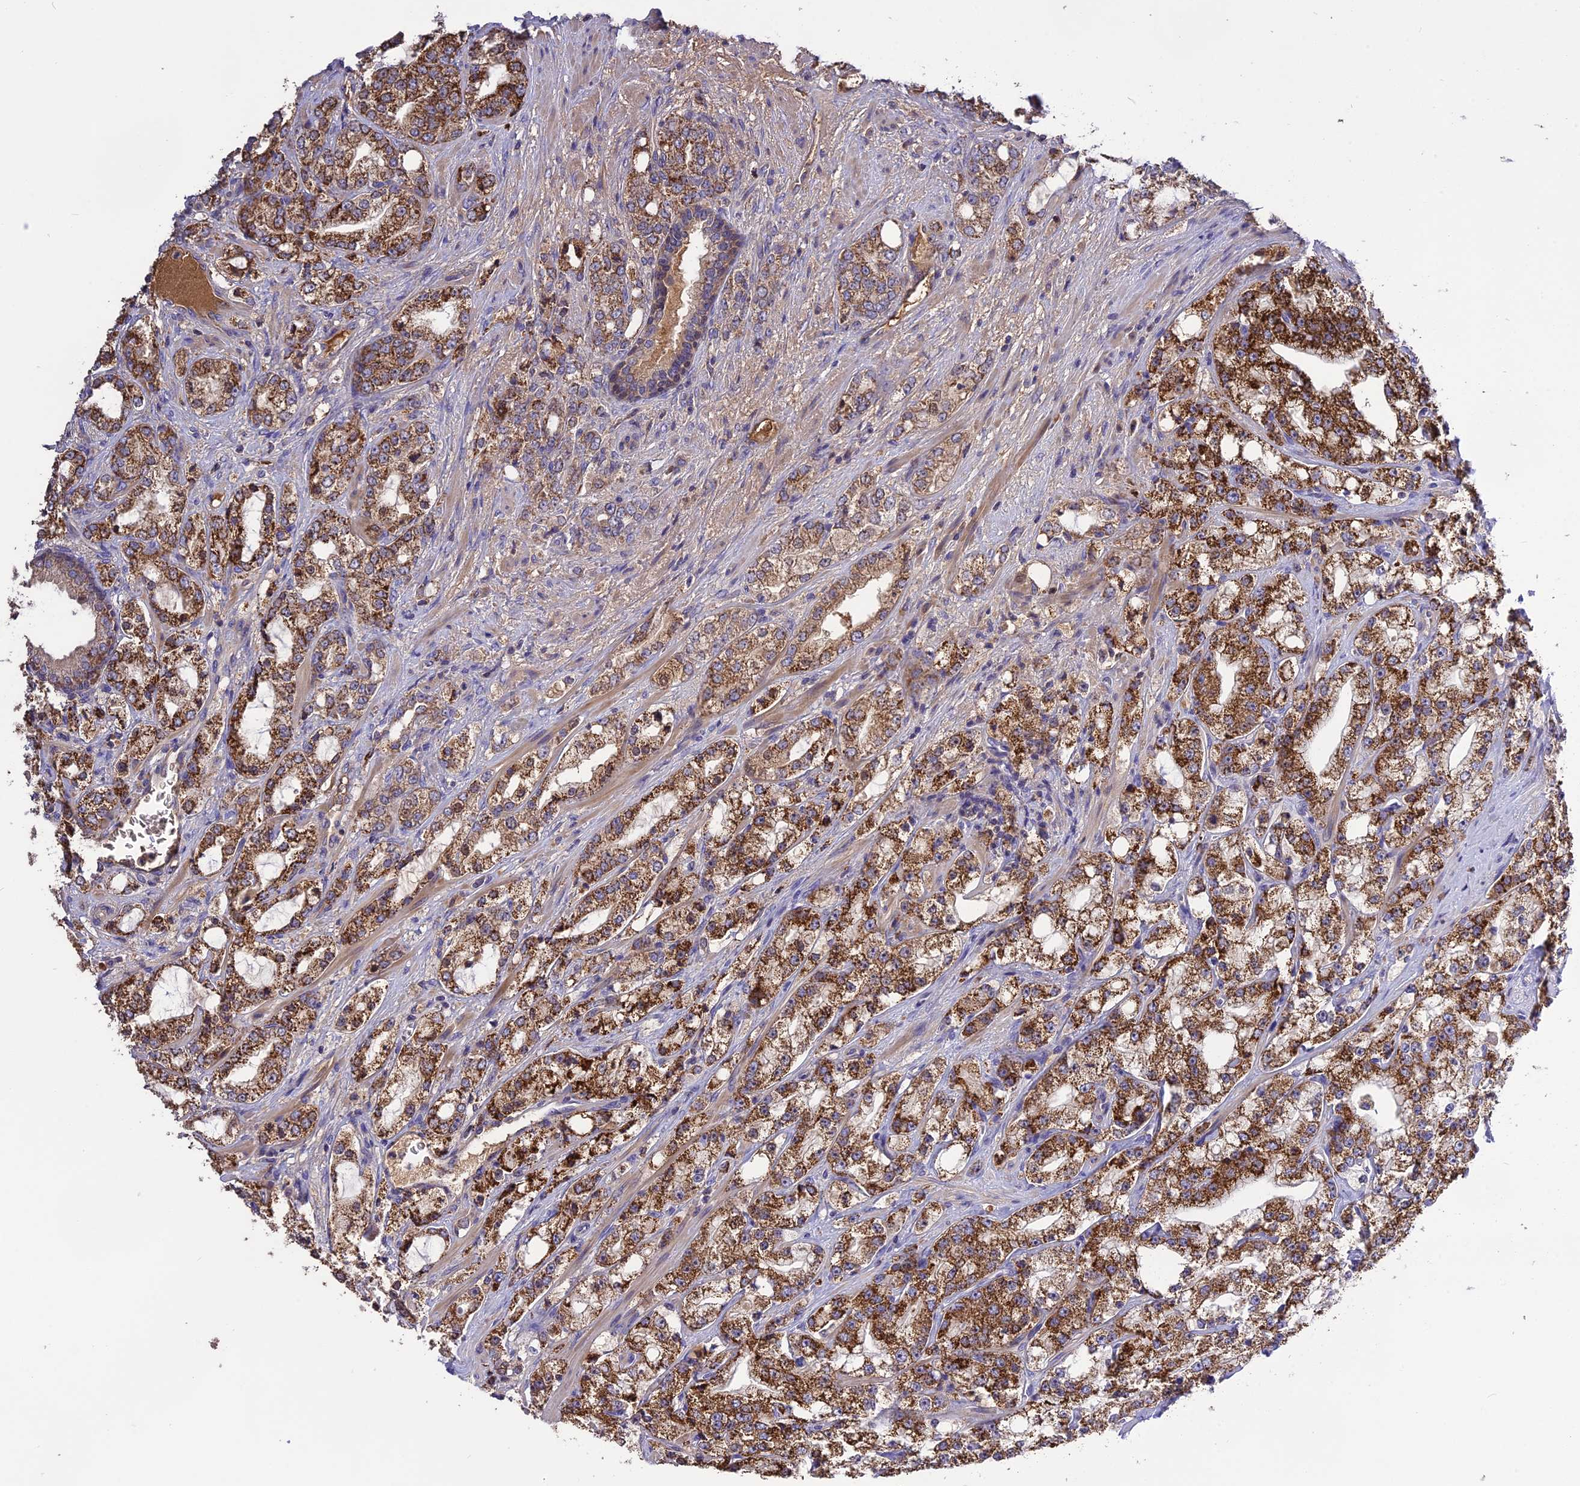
{"staining": {"intensity": "strong", "quantity": ">75%", "location": "cytoplasmic/membranous"}, "tissue": "prostate cancer", "cell_type": "Tumor cells", "image_type": "cancer", "snomed": [{"axis": "morphology", "description": "Adenocarcinoma, High grade"}, {"axis": "topography", "description": "Prostate"}], "caption": "Immunohistochemical staining of prostate cancer reveals strong cytoplasmic/membranous protein staining in approximately >75% of tumor cells.", "gene": "NUDT8", "patient": {"sex": "male", "age": 64}}